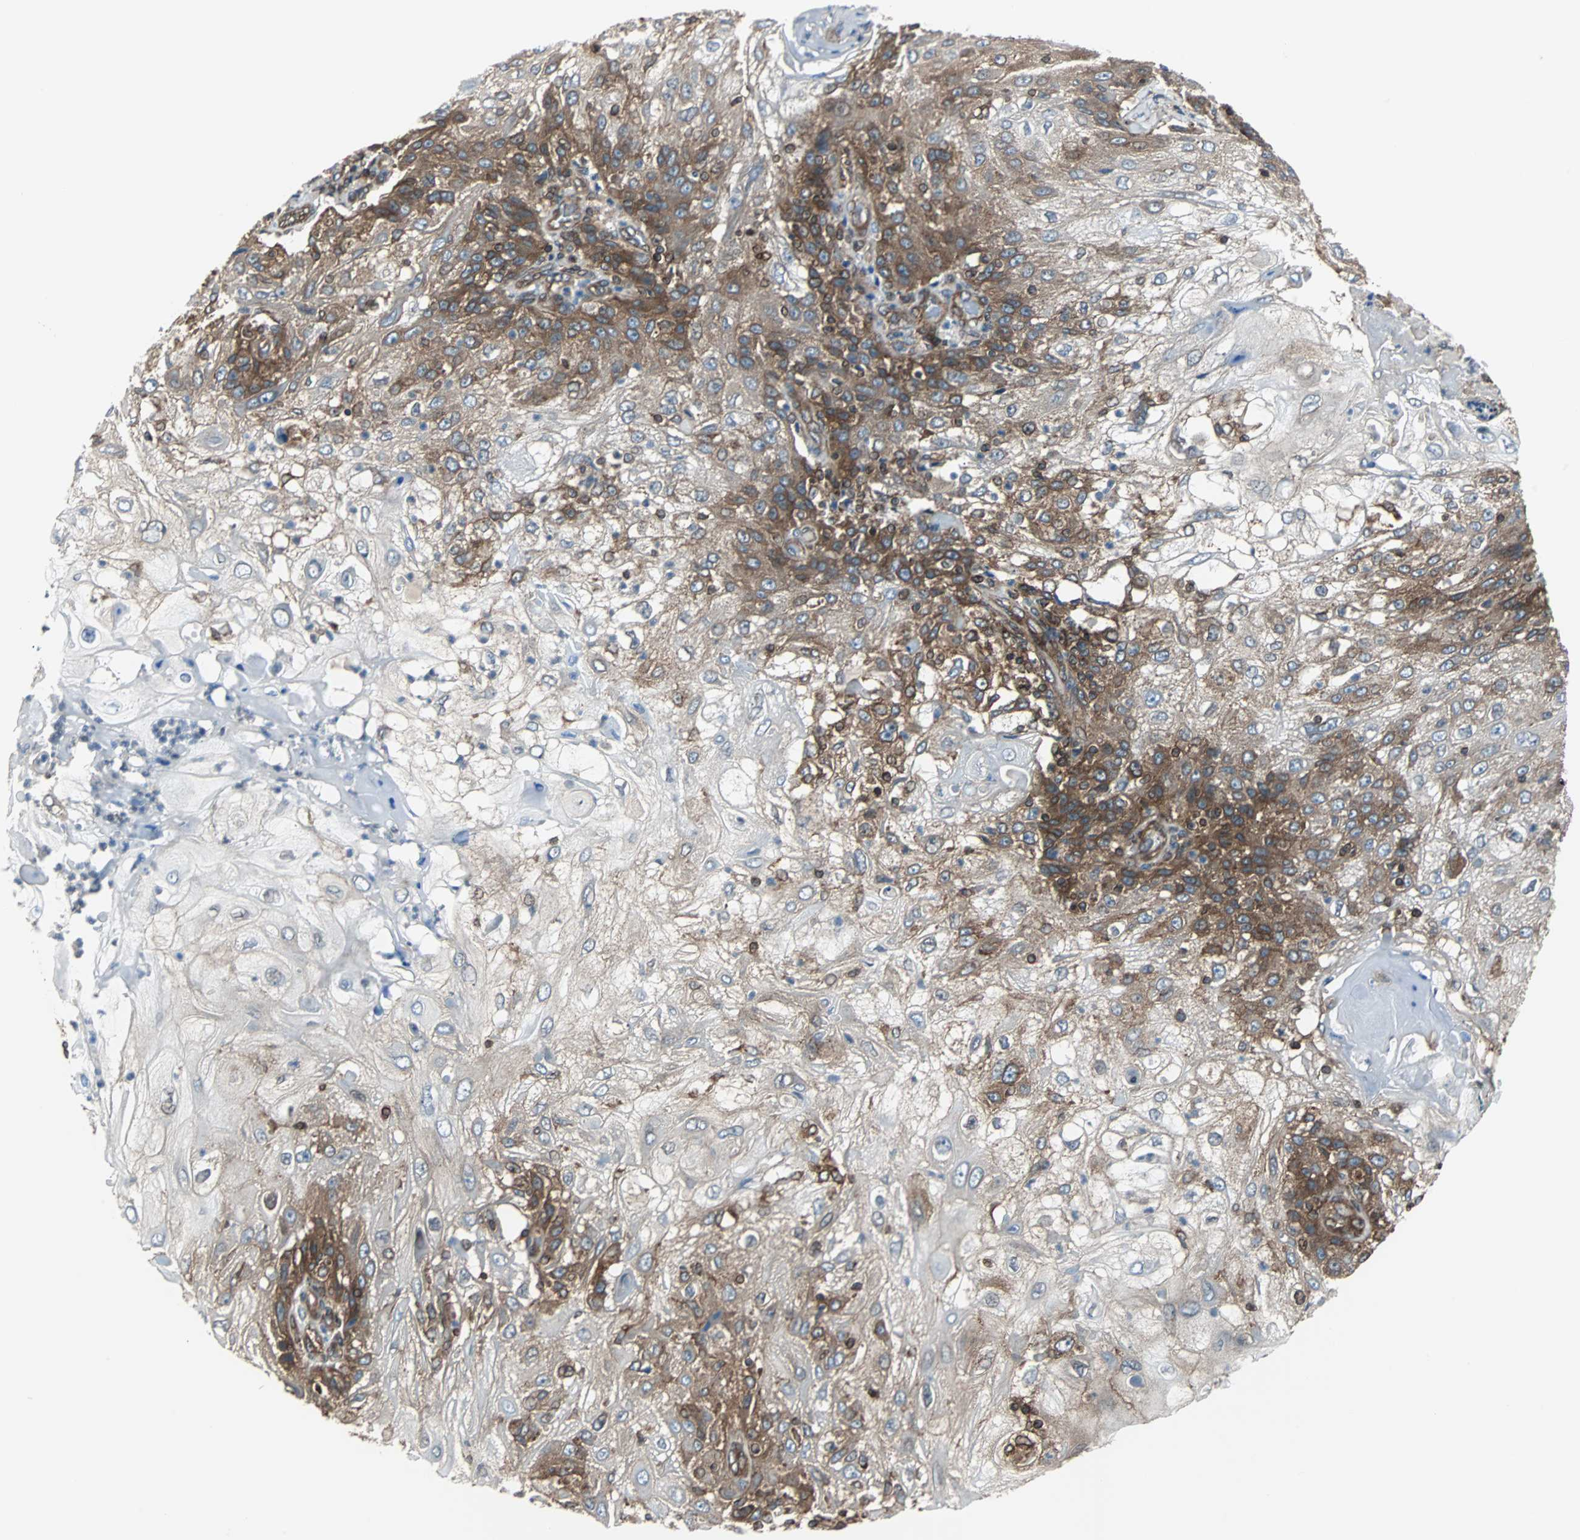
{"staining": {"intensity": "strong", "quantity": "25%-75%", "location": "cytoplasmic/membranous"}, "tissue": "skin cancer", "cell_type": "Tumor cells", "image_type": "cancer", "snomed": [{"axis": "morphology", "description": "Normal tissue, NOS"}, {"axis": "morphology", "description": "Squamous cell carcinoma, NOS"}, {"axis": "topography", "description": "Skin"}], "caption": "Squamous cell carcinoma (skin) stained with IHC demonstrates strong cytoplasmic/membranous expression in approximately 25%-75% of tumor cells. The staining was performed using DAB (3,3'-diaminobenzidine) to visualize the protein expression in brown, while the nuclei were stained in blue with hematoxylin (Magnification: 20x).", "gene": "RELA", "patient": {"sex": "female", "age": 83}}